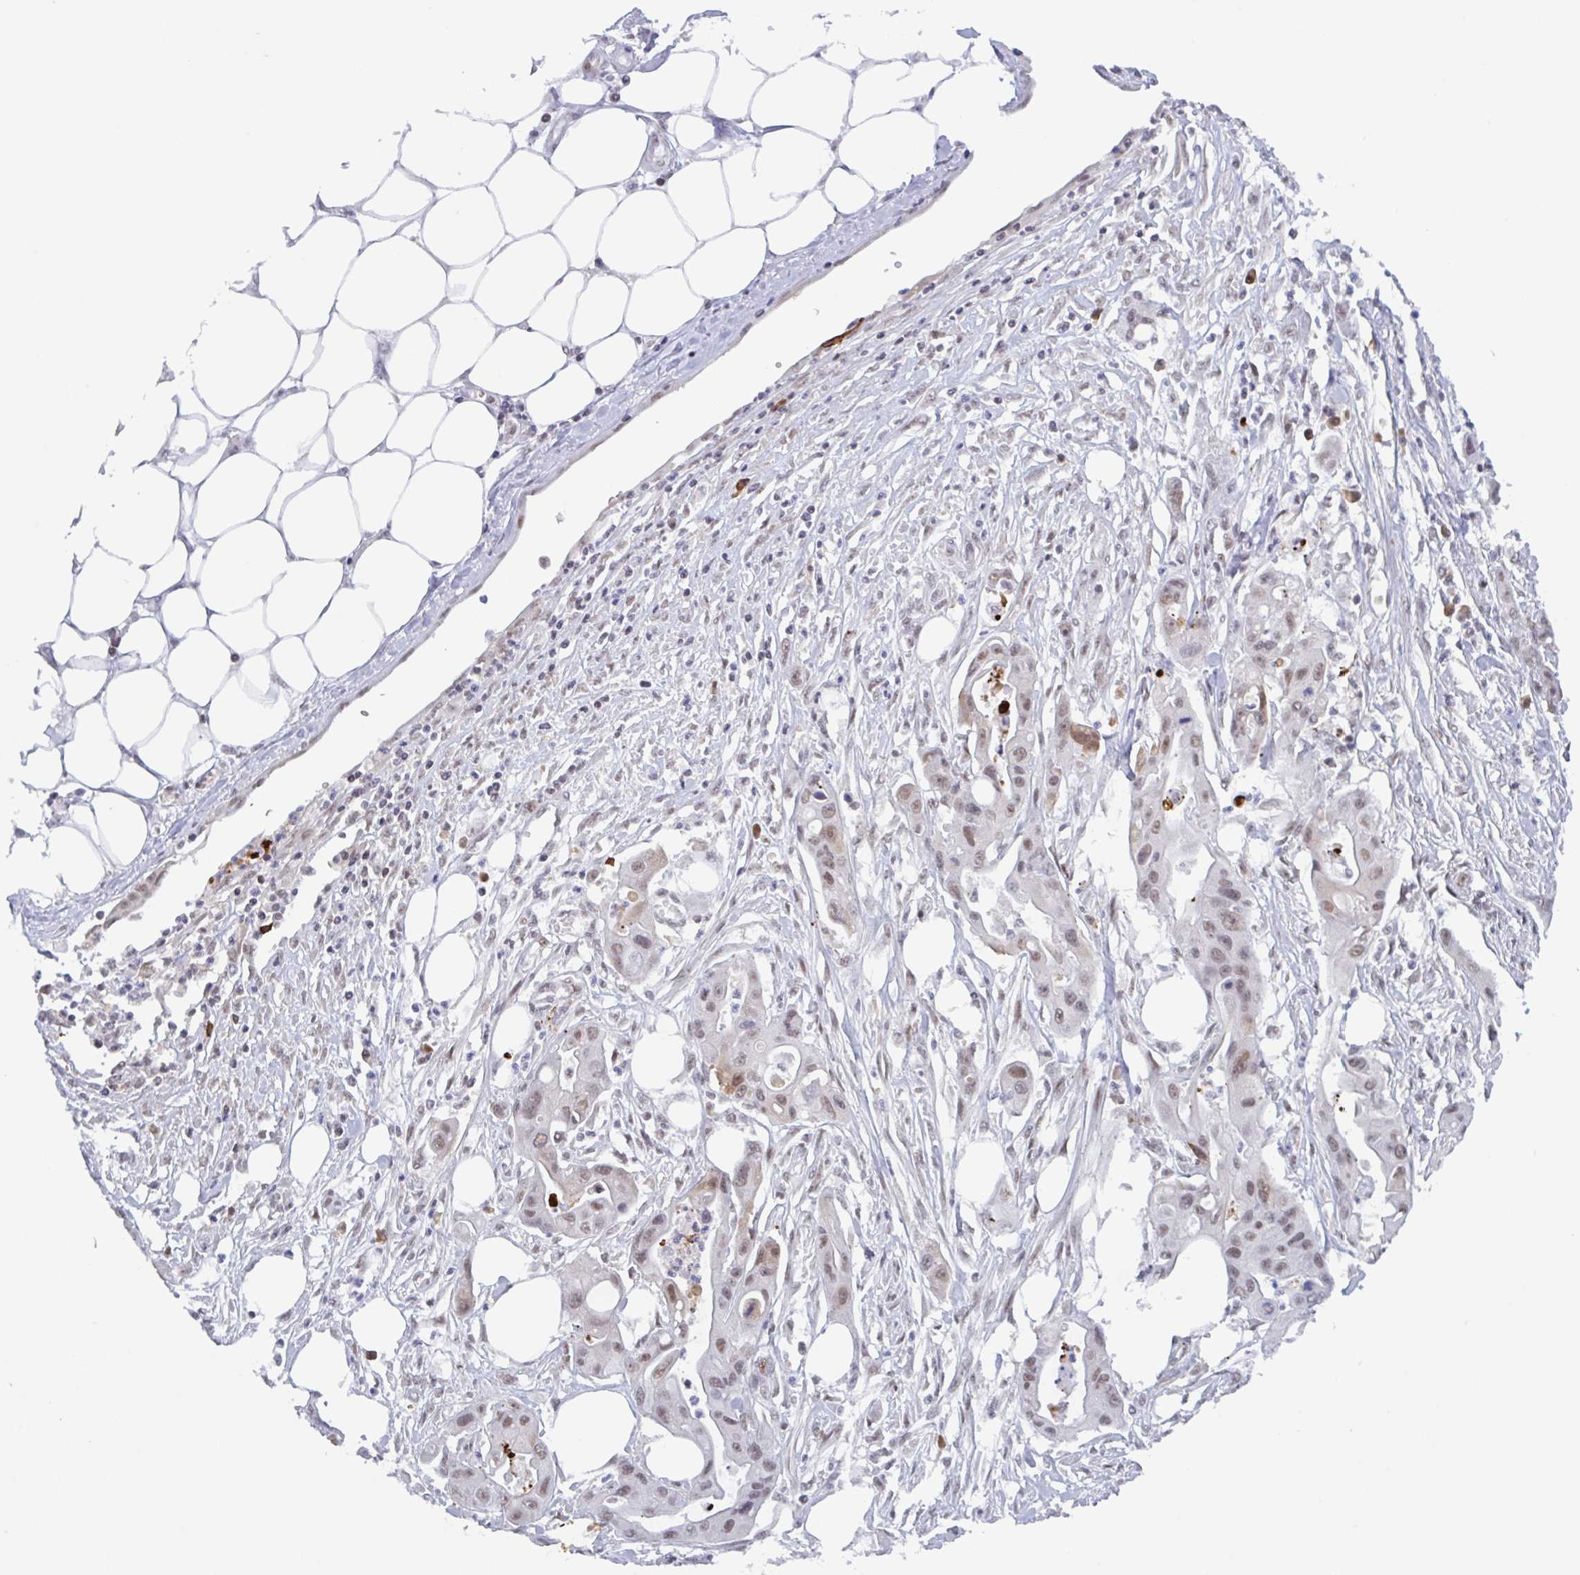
{"staining": {"intensity": "moderate", "quantity": ">75%", "location": "nuclear"}, "tissue": "ovarian cancer", "cell_type": "Tumor cells", "image_type": "cancer", "snomed": [{"axis": "morphology", "description": "Cystadenocarcinoma, mucinous, NOS"}, {"axis": "topography", "description": "Ovary"}], "caption": "Moderate nuclear positivity is present in approximately >75% of tumor cells in ovarian mucinous cystadenocarcinoma.", "gene": "PLG", "patient": {"sex": "female", "age": 70}}